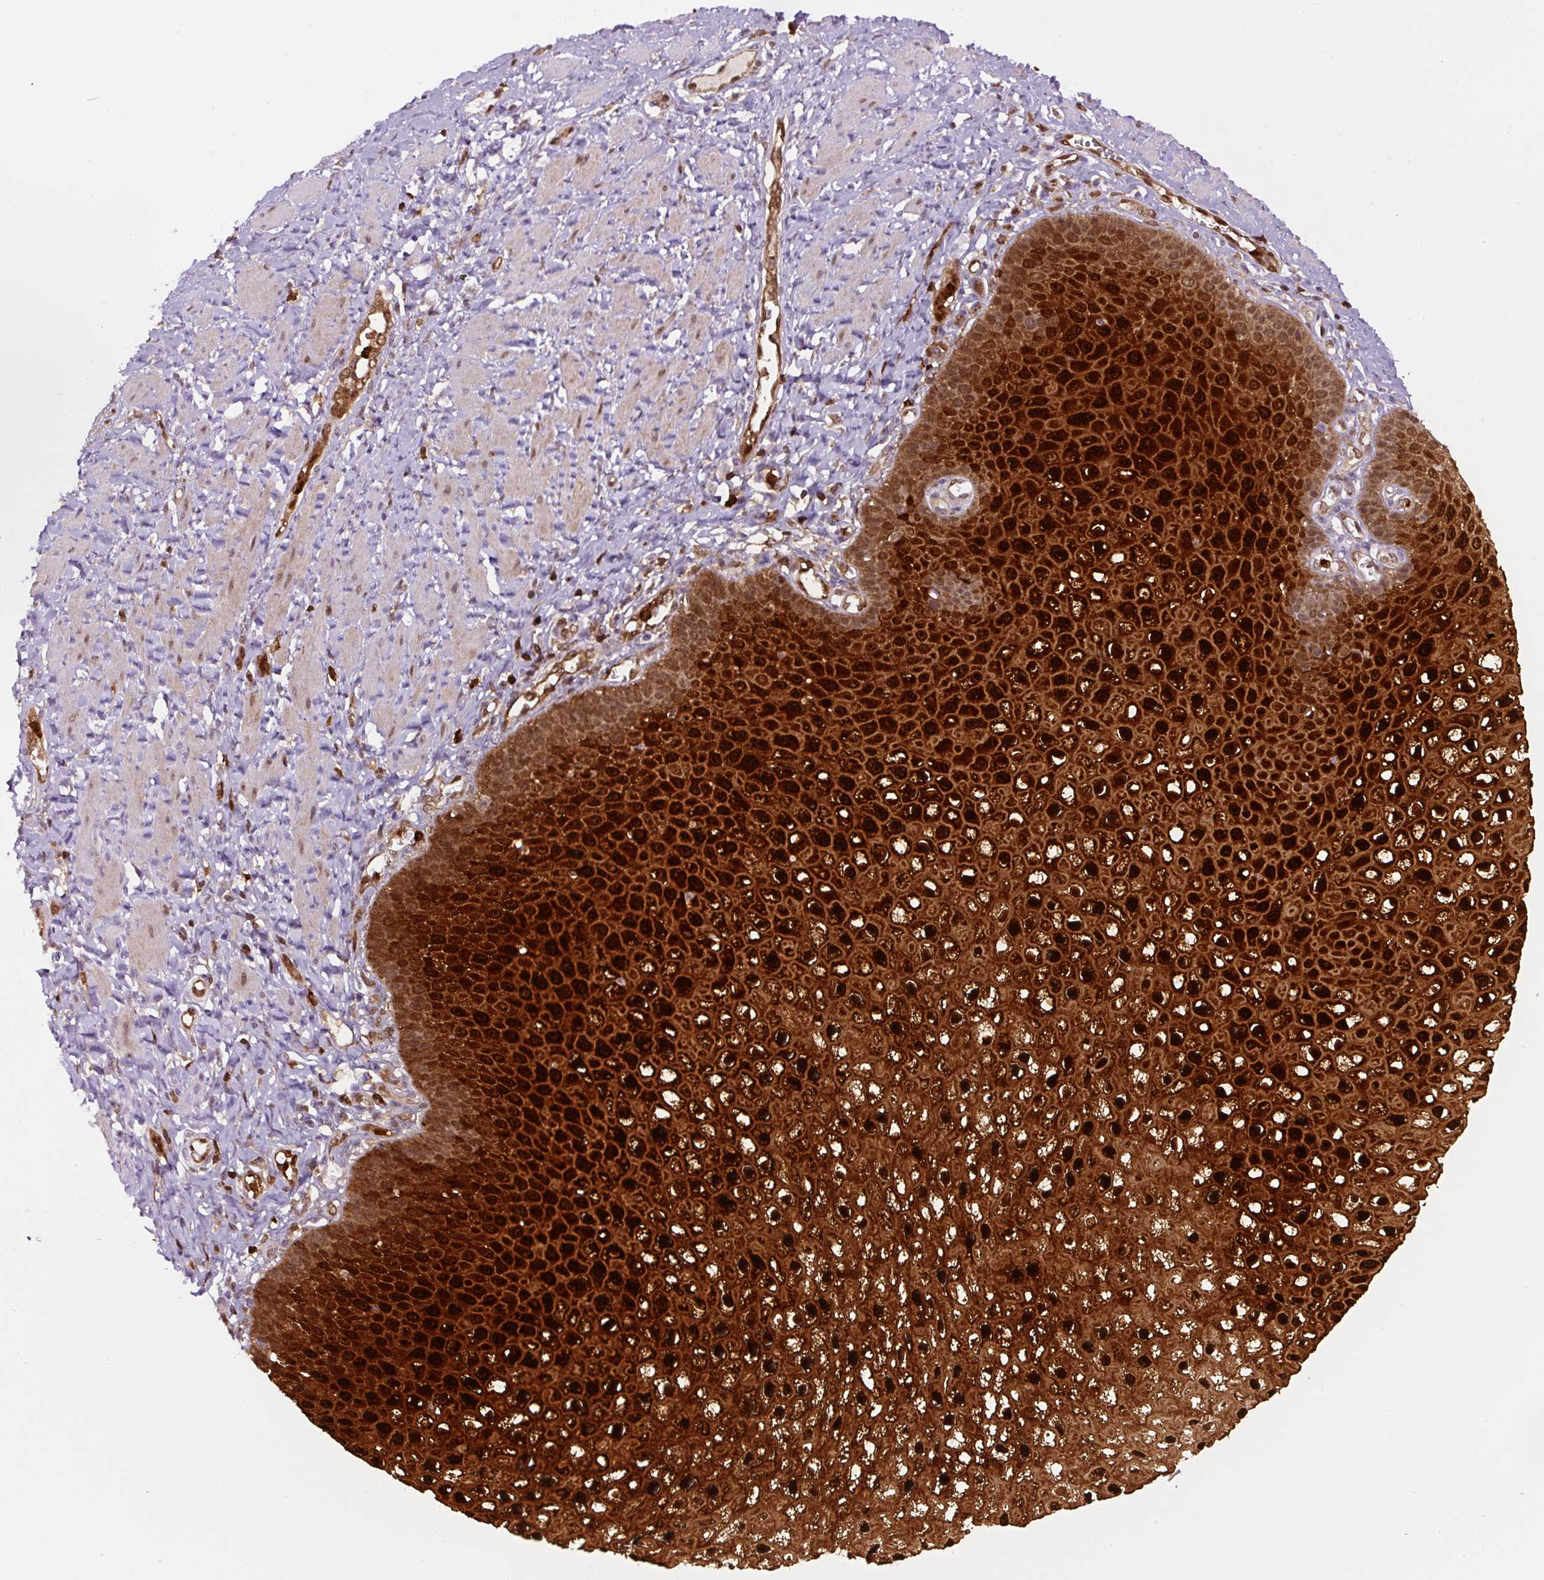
{"staining": {"intensity": "strong", "quantity": ">75%", "location": "cytoplasmic/membranous,nuclear"}, "tissue": "esophagus", "cell_type": "Squamous epithelial cells", "image_type": "normal", "snomed": [{"axis": "morphology", "description": "Normal tissue, NOS"}, {"axis": "topography", "description": "Esophagus"}], "caption": "Protein expression analysis of normal human esophagus reveals strong cytoplasmic/membranous,nuclear staining in approximately >75% of squamous epithelial cells. (DAB (3,3'-diaminobenzidine) = brown stain, brightfield microscopy at high magnification).", "gene": "ANXA1", "patient": {"sex": "male", "age": 67}}